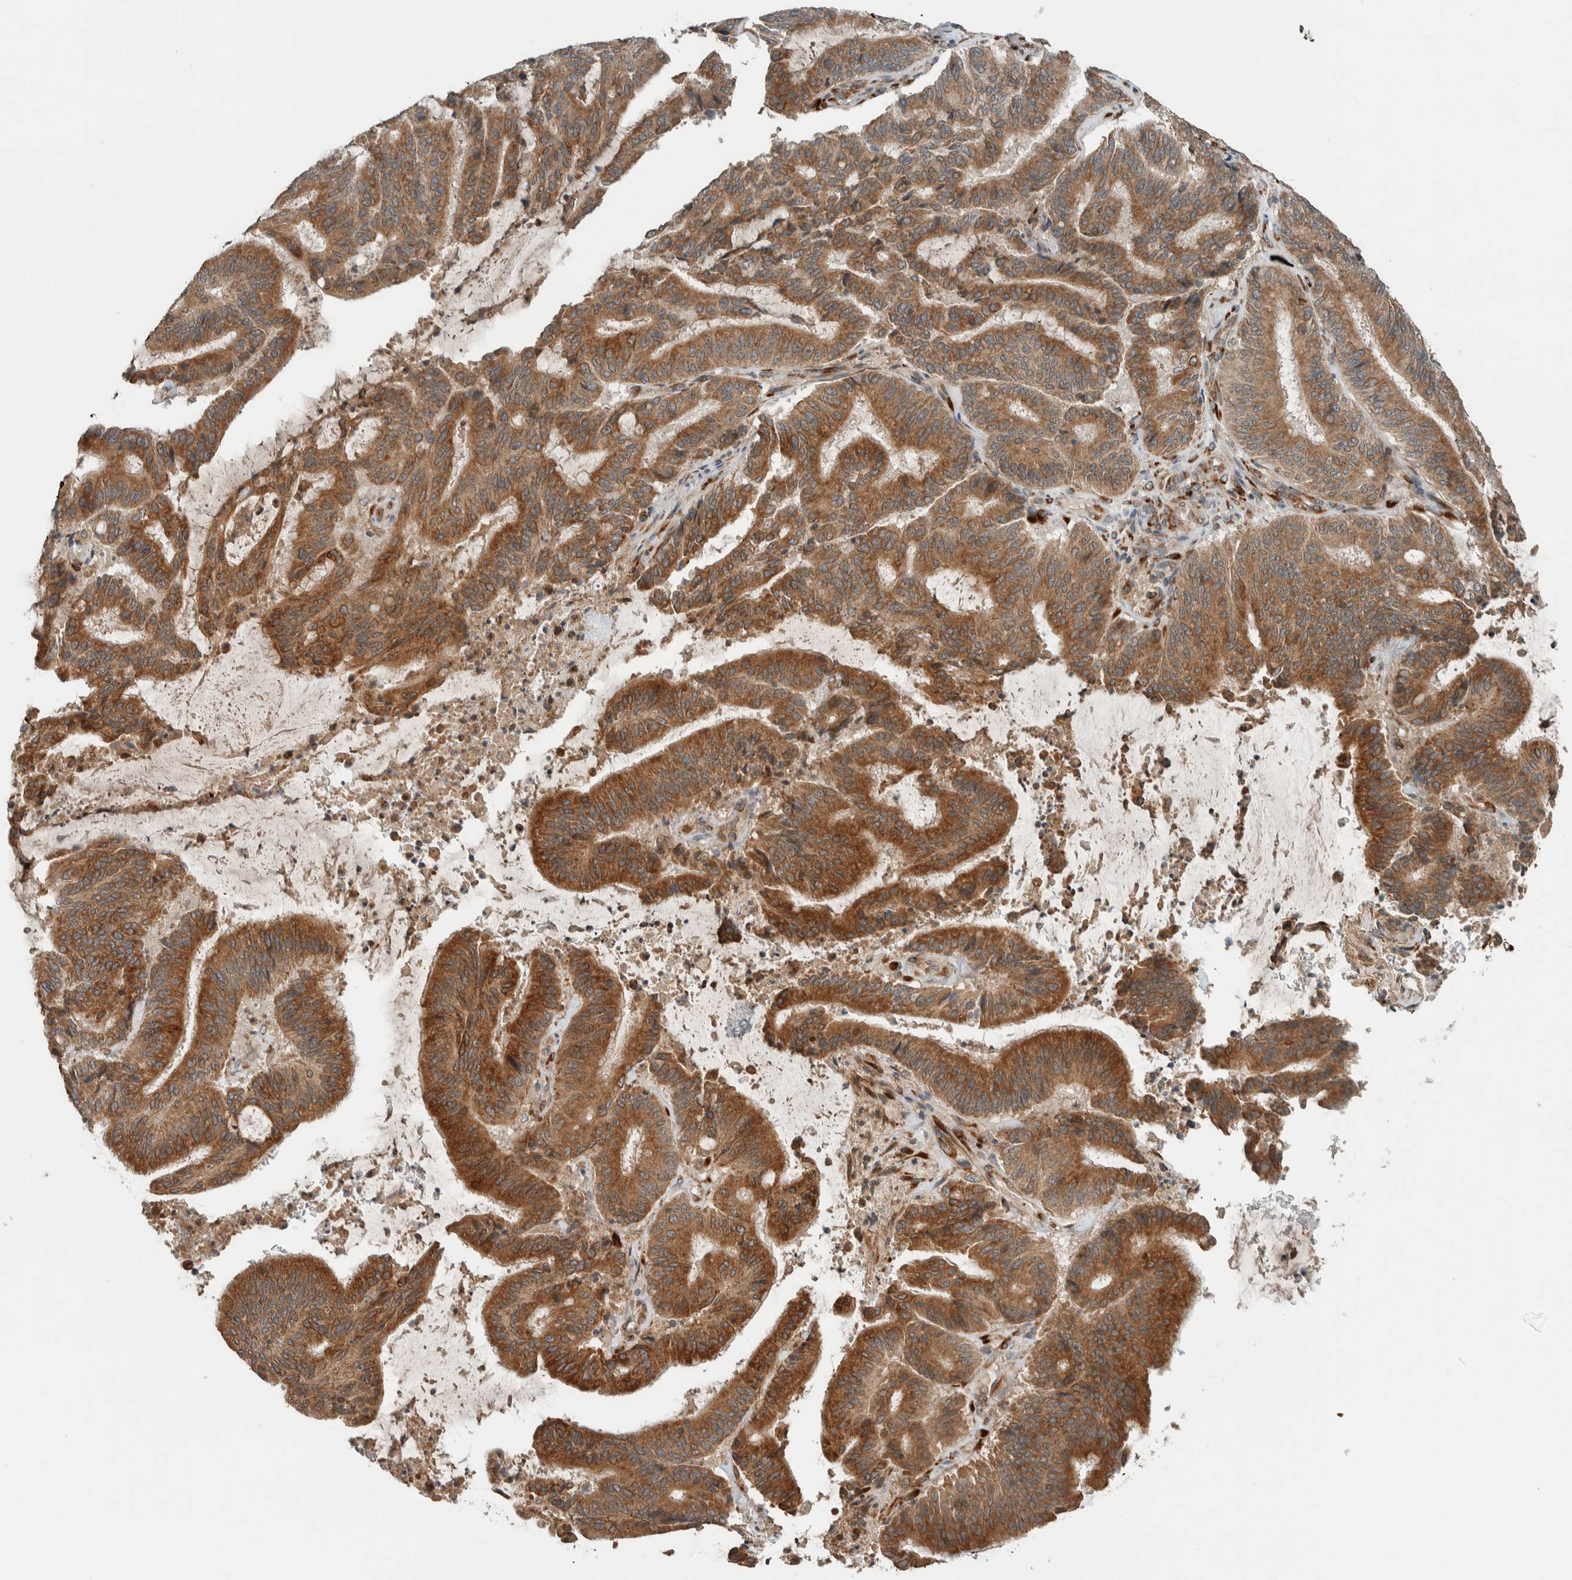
{"staining": {"intensity": "moderate", "quantity": ">75%", "location": "cytoplasmic/membranous"}, "tissue": "liver cancer", "cell_type": "Tumor cells", "image_type": "cancer", "snomed": [{"axis": "morphology", "description": "Normal tissue, NOS"}, {"axis": "morphology", "description": "Cholangiocarcinoma"}, {"axis": "topography", "description": "Liver"}, {"axis": "topography", "description": "Peripheral nerve tissue"}], "caption": "Immunohistochemistry (IHC) (DAB) staining of human liver cancer reveals moderate cytoplasmic/membranous protein staining in approximately >75% of tumor cells. The protein of interest is stained brown, and the nuclei are stained in blue (DAB (3,3'-diaminobenzidine) IHC with brightfield microscopy, high magnification).", "gene": "CTBP2", "patient": {"sex": "female", "age": 73}}